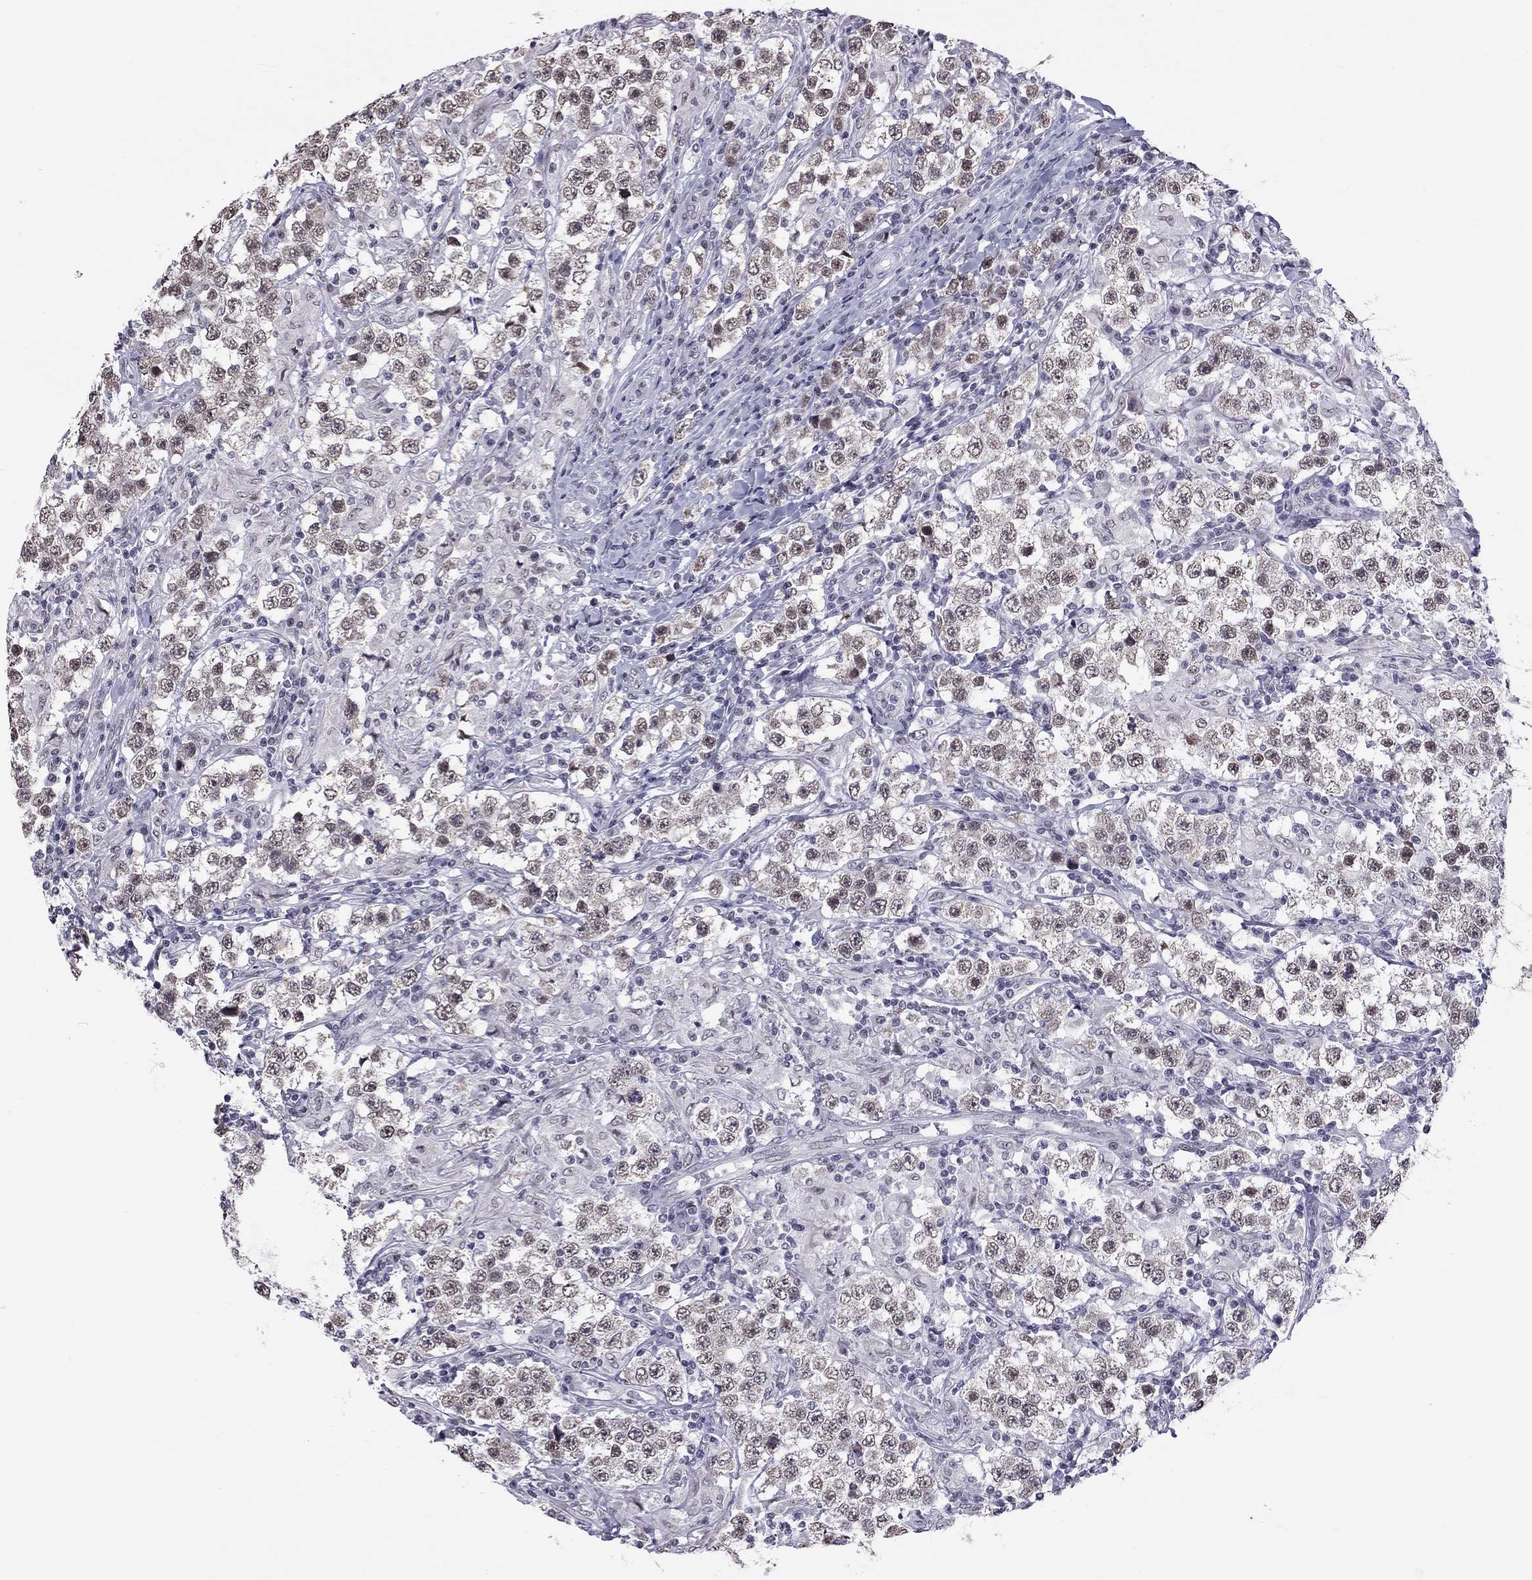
{"staining": {"intensity": "moderate", "quantity": "<25%", "location": "nuclear"}, "tissue": "testis cancer", "cell_type": "Tumor cells", "image_type": "cancer", "snomed": [{"axis": "morphology", "description": "Seminoma, NOS"}, {"axis": "morphology", "description": "Carcinoma, Embryonal, NOS"}, {"axis": "topography", "description": "Testis"}], "caption": "Immunohistochemical staining of human testis embryonal carcinoma reveals low levels of moderate nuclear expression in approximately <25% of tumor cells.", "gene": "PPP1R3A", "patient": {"sex": "male", "age": 41}}